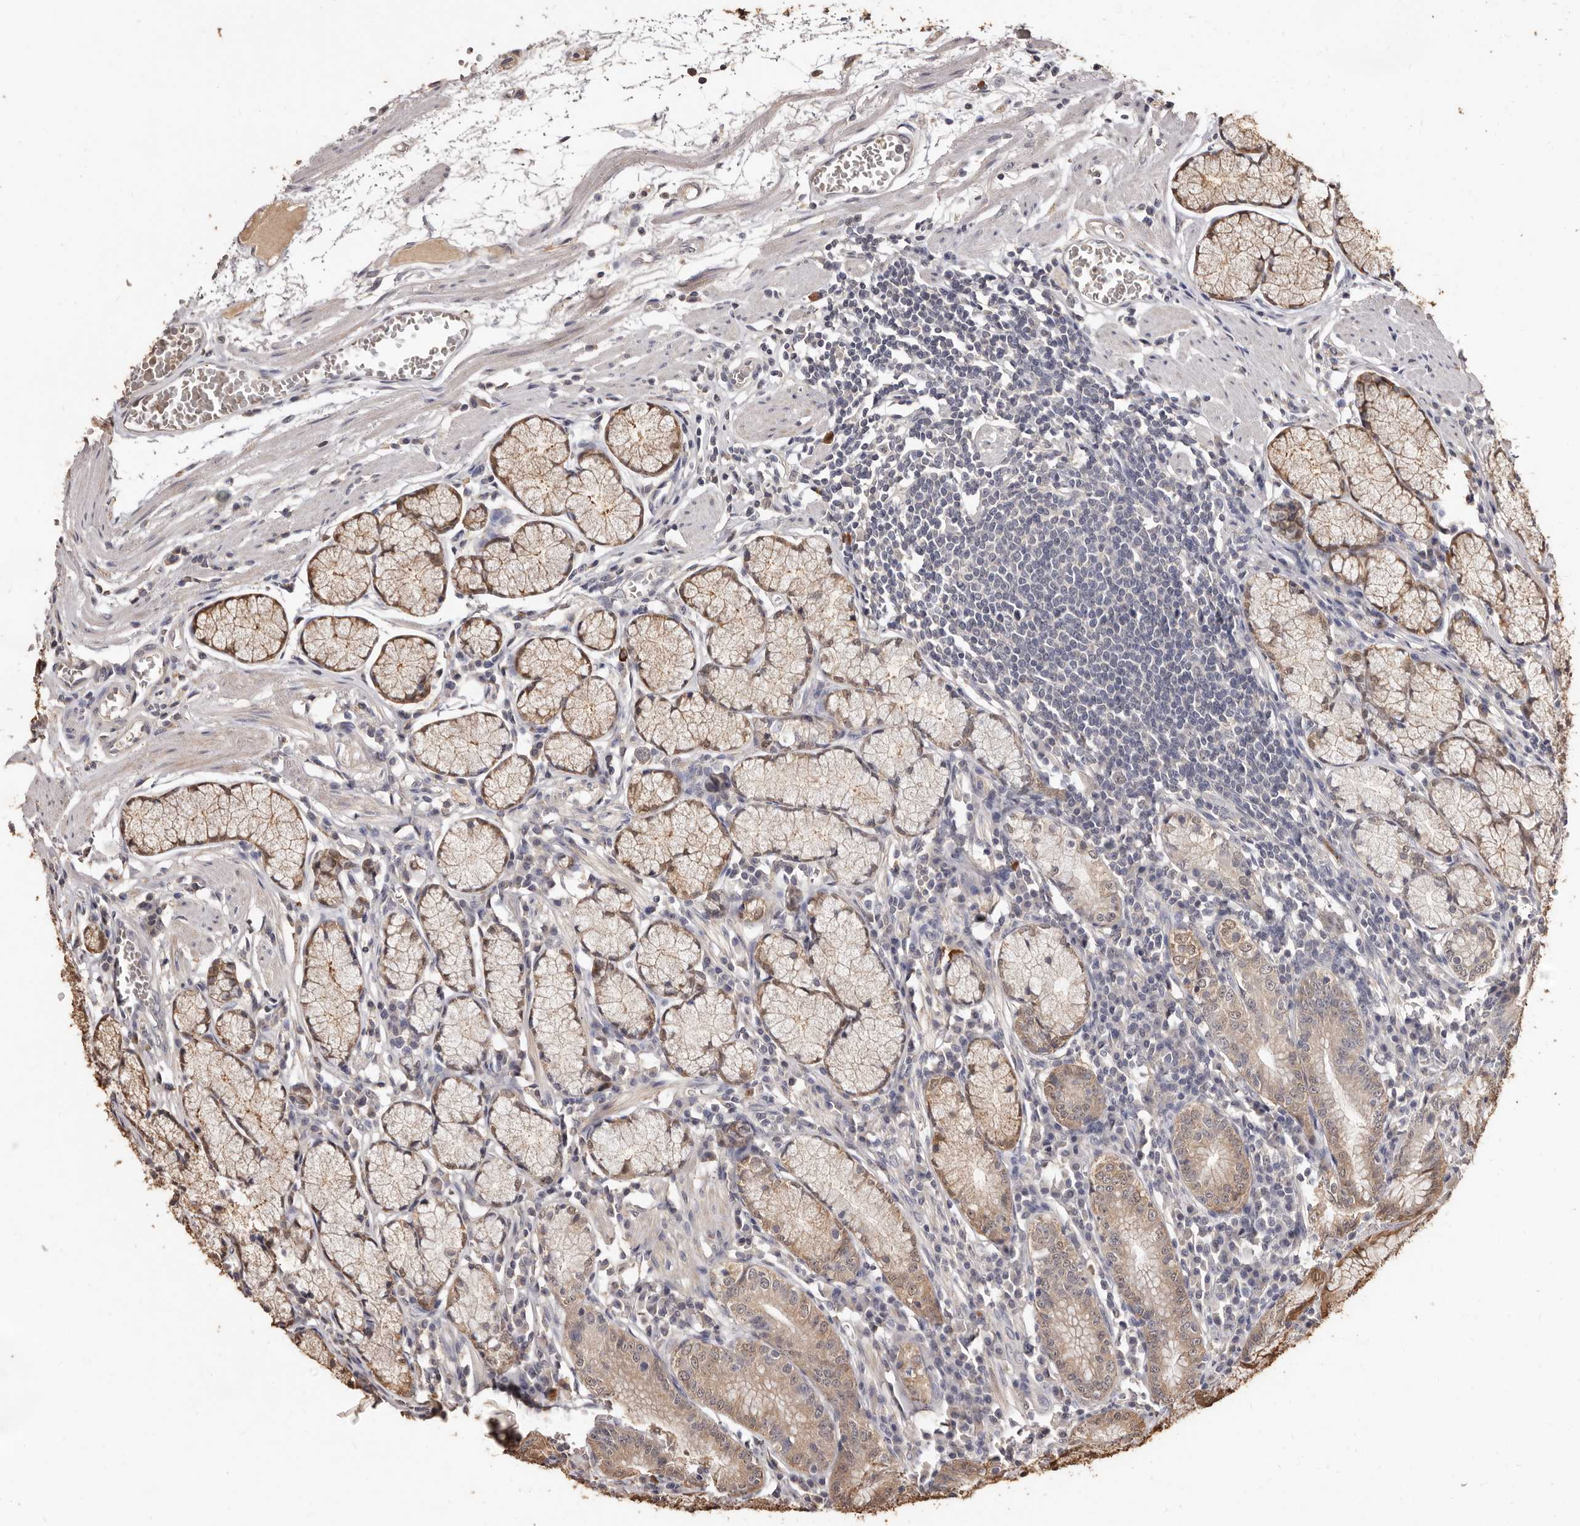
{"staining": {"intensity": "moderate", "quantity": ">75%", "location": "cytoplasmic/membranous,nuclear"}, "tissue": "stomach", "cell_type": "Glandular cells", "image_type": "normal", "snomed": [{"axis": "morphology", "description": "Normal tissue, NOS"}, {"axis": "topography", "description": "Stomach"}], "caption": "This image exhibits IHC staining of unremarkable human stomach, with medium moderate cytoplasmic/membranous,nuclear staining in approximately >75% of glandular cells.", "gene": "INAVA", "patient": {"sex": "male", "age": 55}}